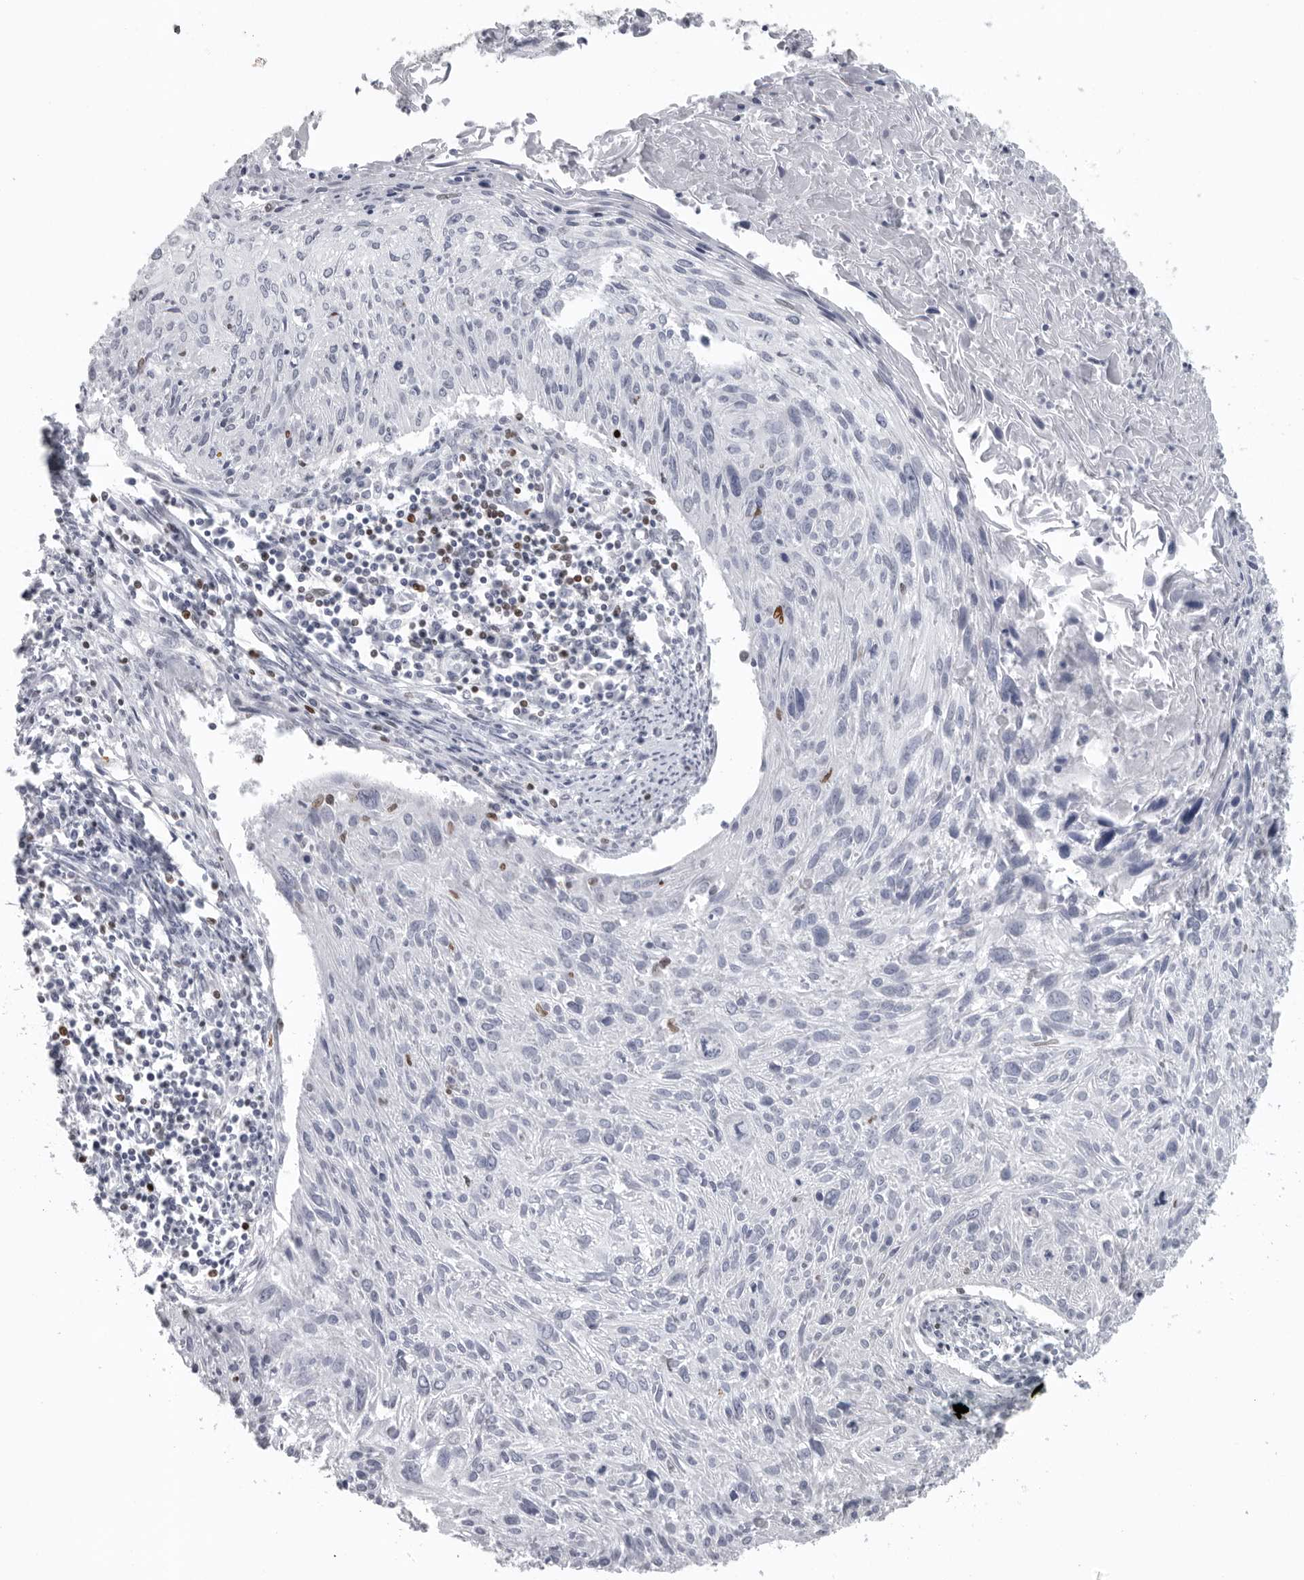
{"staining": {"intensity": "negative", "quantity": "none", "location": "none"}, "tissue": "cervical cancer", "cell_type": "Tumor cells", "image_type": "cancer", "snomed": [{"axis": "morphology", "description": "Squamous cell carcinoma, NOS"}, {"axis": "topography", "description": "Cervix"}], "caption": "Tumor cells show no significant positivity in squamous cell carcinoma (cervical). The staining was performed using DAB (3,3'-diaminobenzidine) to visualize the protein expression in brown, while the nuclei were stained in blue with hematoxylin (Magnification: 20x).", "gene": "SATB2", "patient": {"sex": "female", "age": 51}}